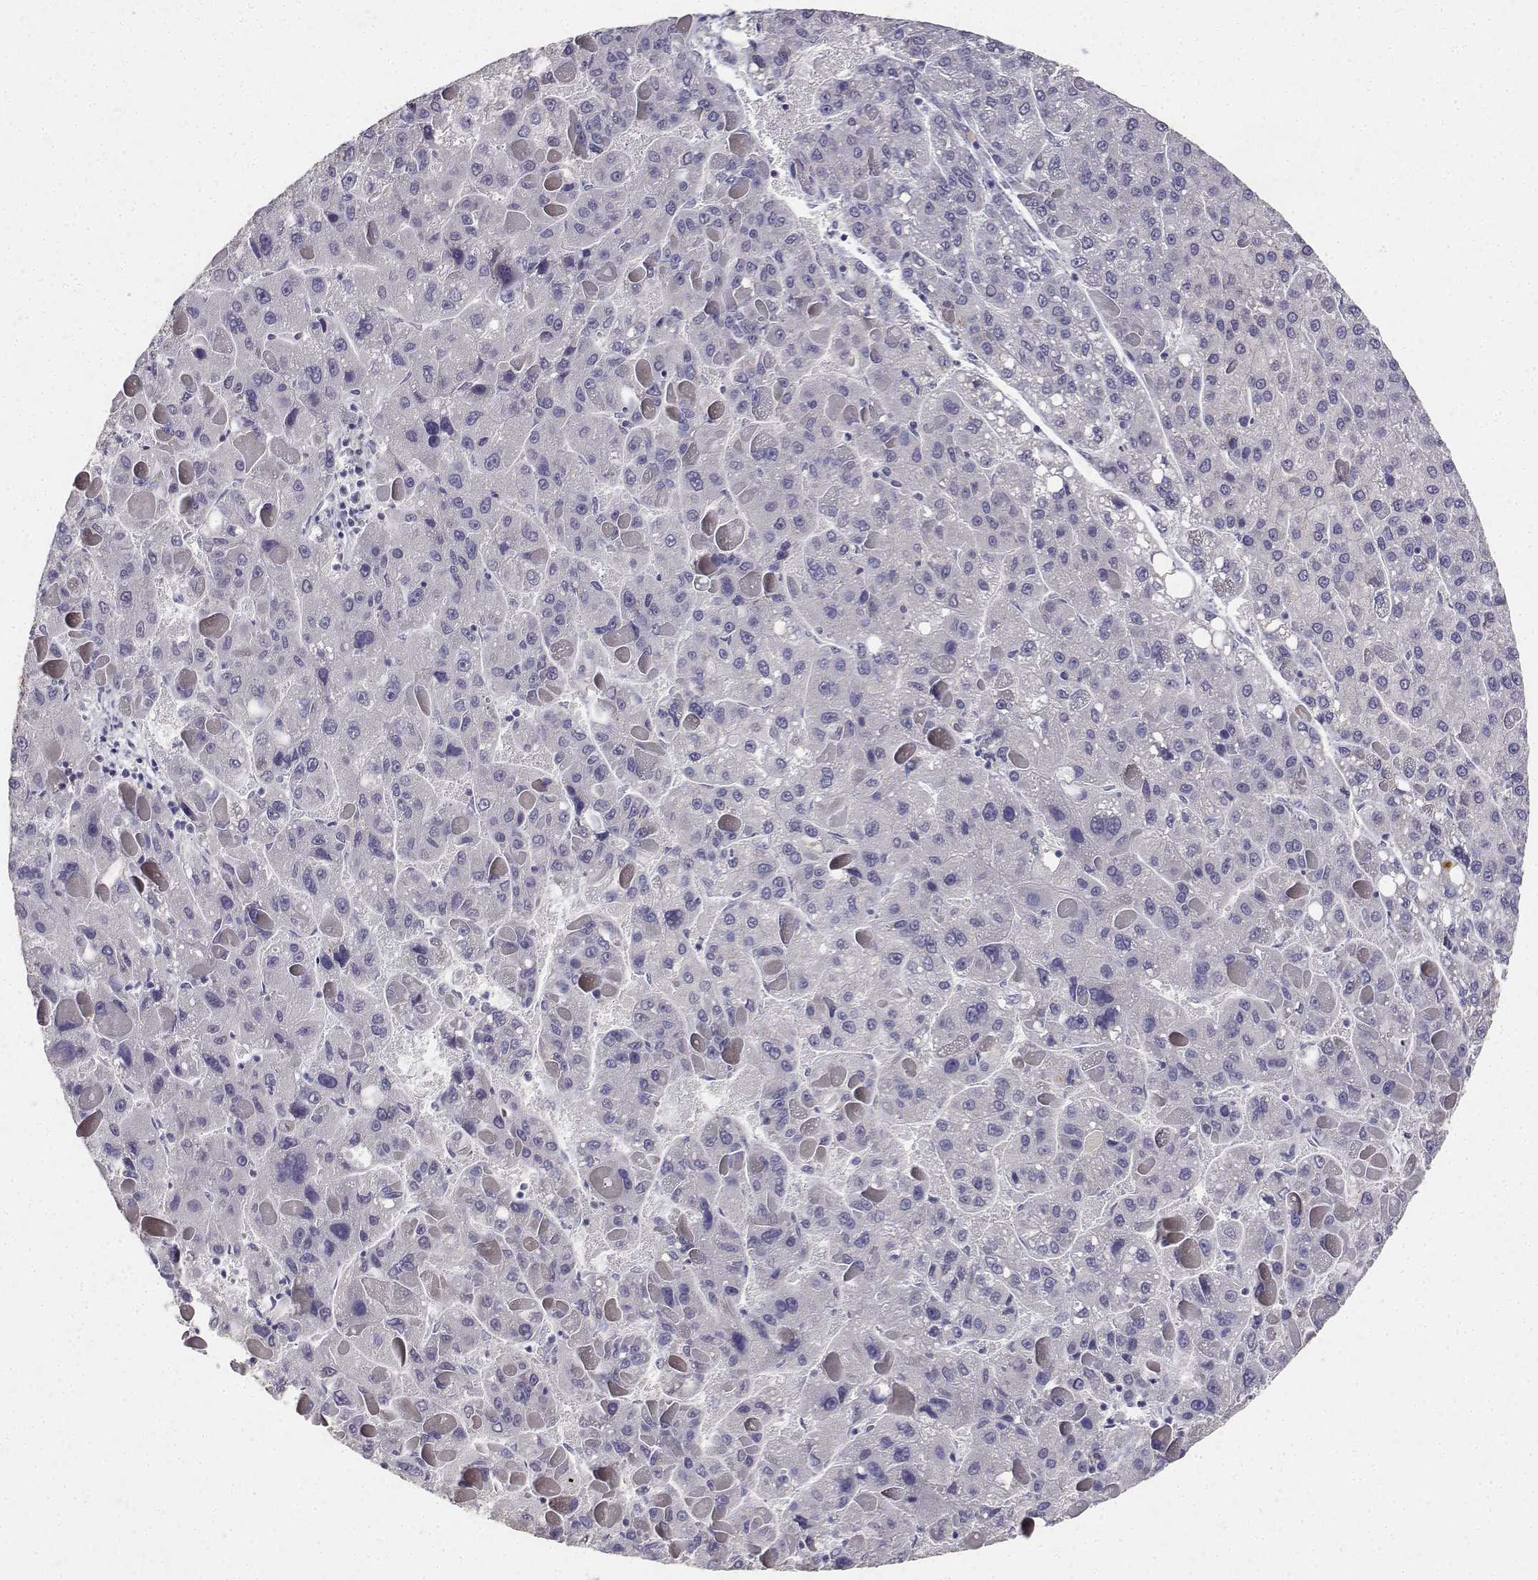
{"staining": {"intensity": "negative", "quantity": "none", "location": "none"}, "tissue": "liver cancer", "cell_type": "Tumor cells", "image_type": "cancer", "snomed": [{"axis": "morphology", "description": "Carcinoma, Hepatocellular, NOS"}, {"axis": "topography", "description": "Liver"}], "caption": "This is an immunohistochemistry micrograph of human liver cancer (hepatocellular carcinoma). There is no positivity in tumor cells.", "gene": "PAEP", "patient": {"sex": "female", "age": 82}}